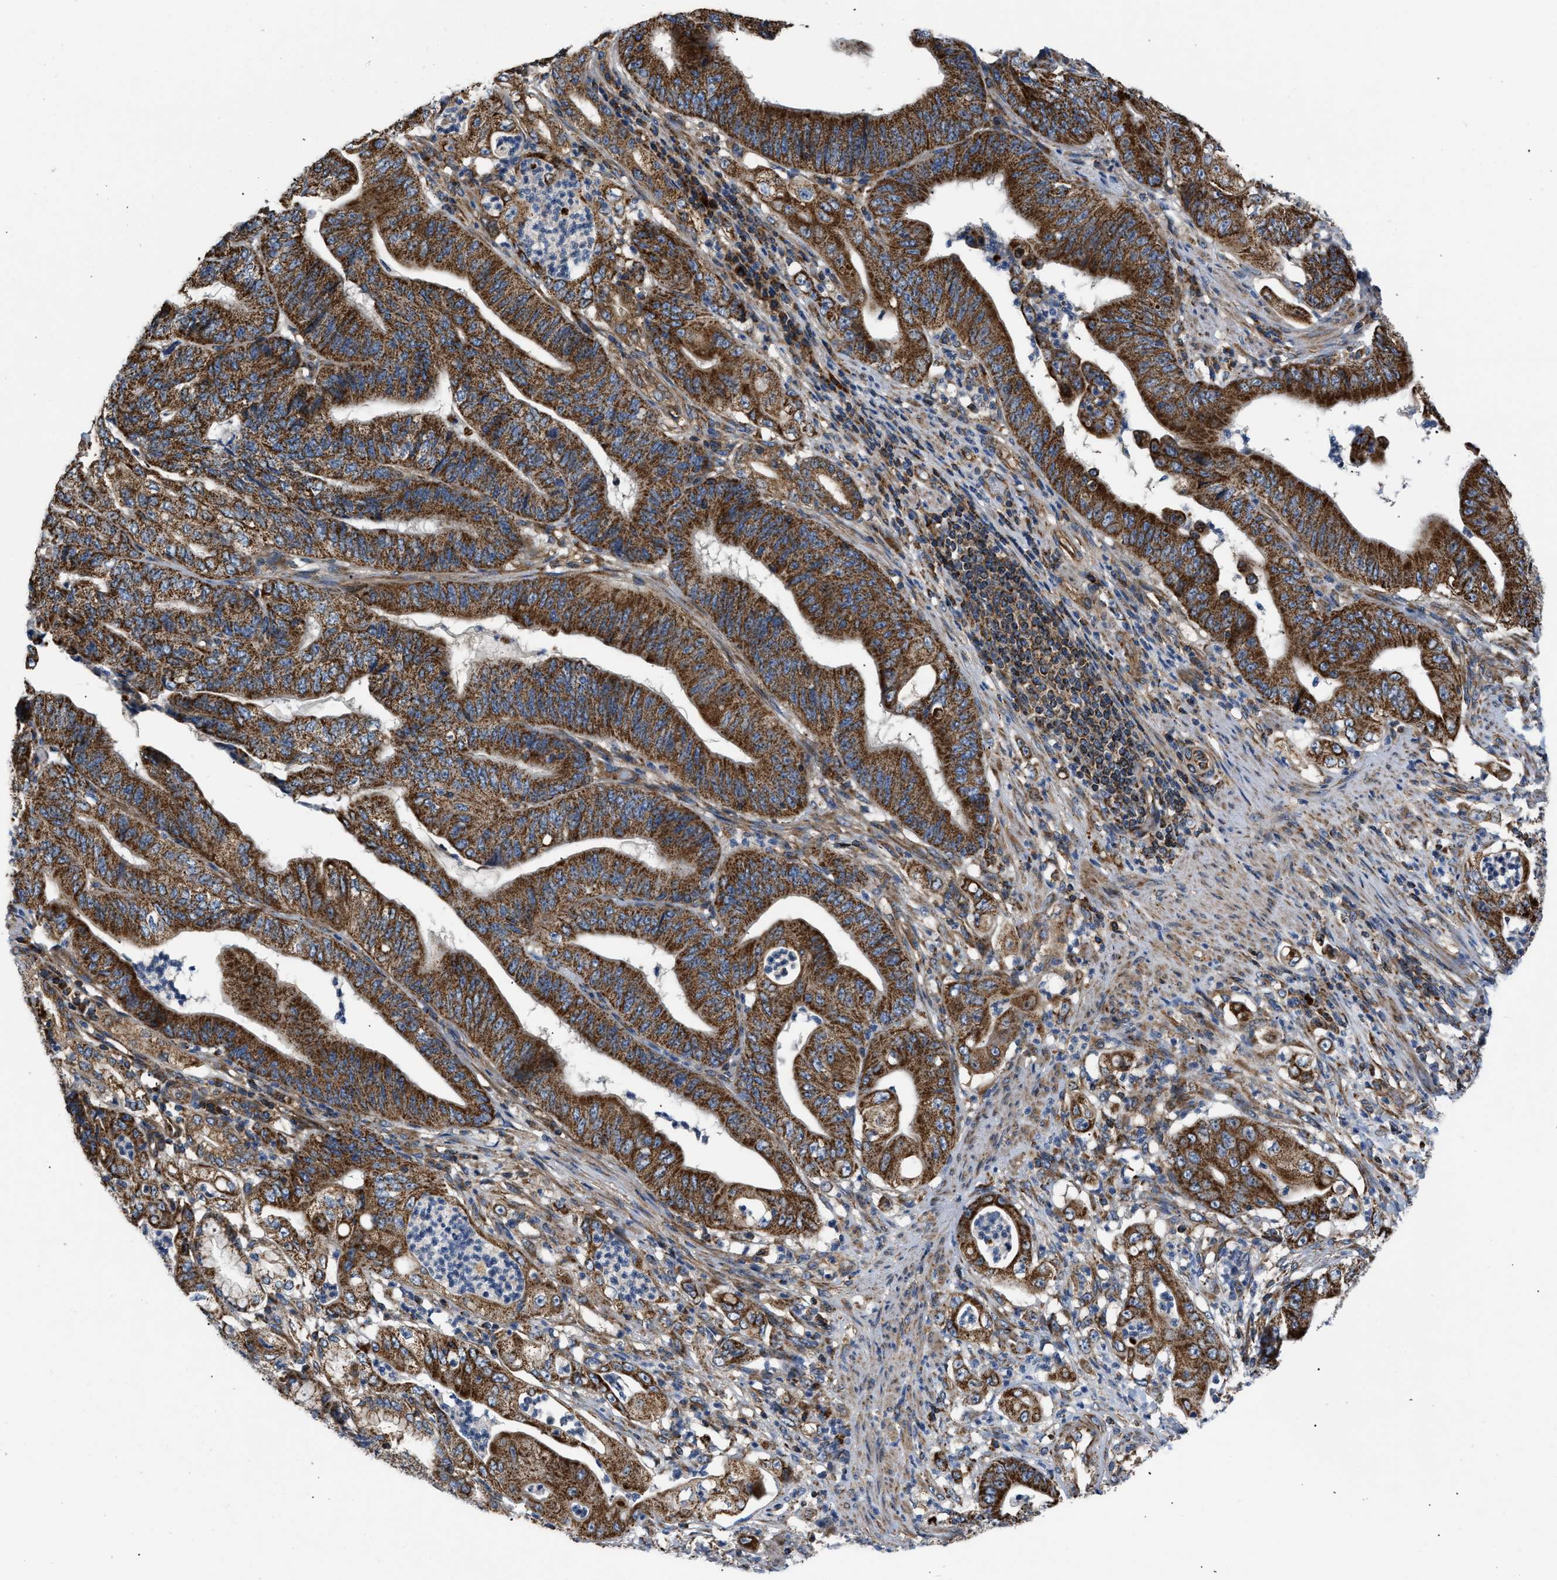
{"staining": {"intensity": "strong", "quantity": ">75%", "location": "cytoplasmic/membranous"}, "tissue": "stomach cancer", "cell_type": "Tumor cells", "image_type": "cancer", "snomed": [{"axis": "morphology", "description": "Adenocarcinoma, NOS"}, {"axis": "topography", "description": "Stomach"}], "caption": "Adenocarcinoma (stomach) stained for a protein (brown) displays strong cytoplasmic/membranous positive expression in approximately >75% of tumor cells.", "gene": "OPTN", "patient": {"sex": "female", "age": 73}}